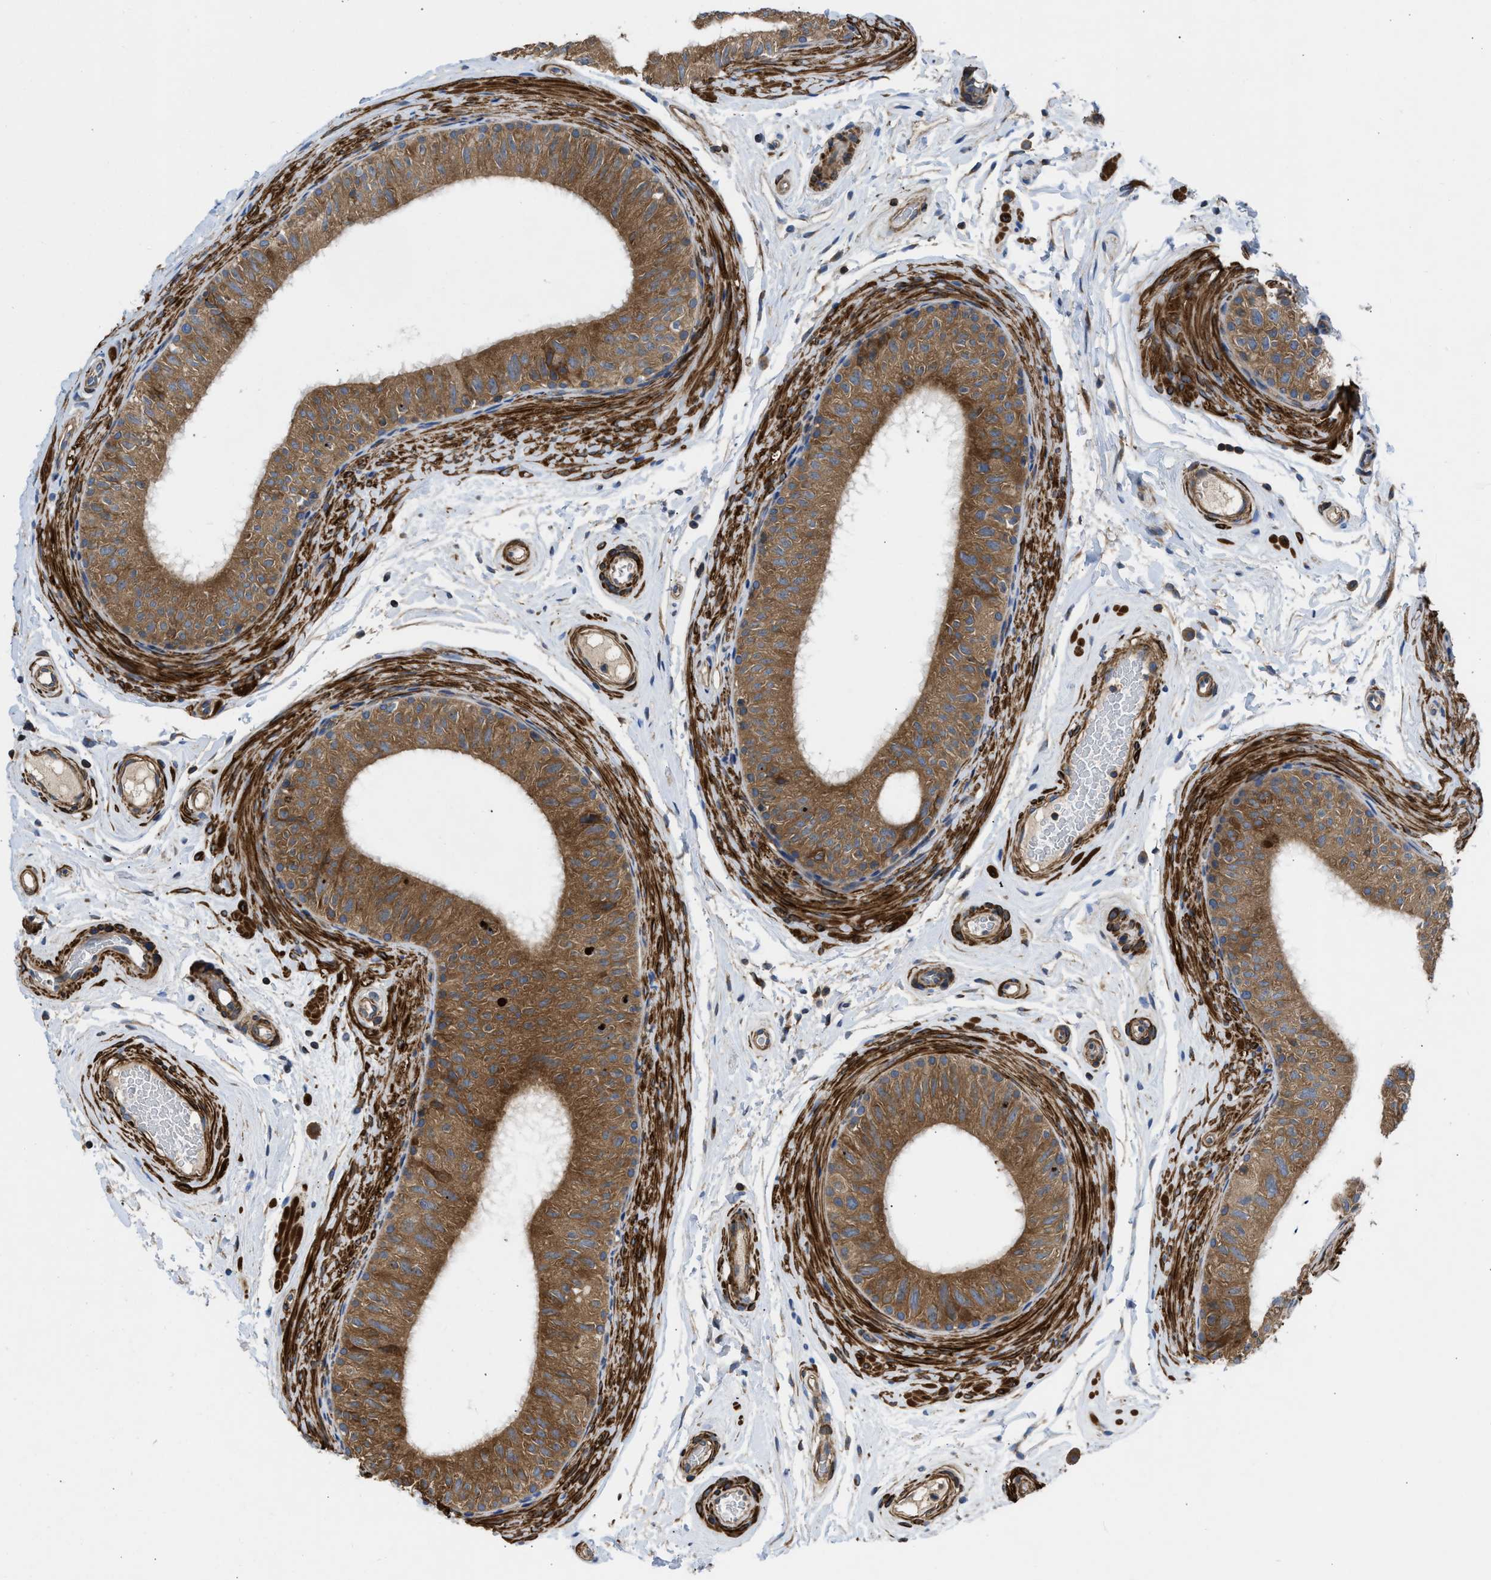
{"staining": {"intensity": "moderate", "quantity": ">75%", "location": "cytoplasmic/membranous"}, "tissue": "epididymis", "cell_type": "Glandular cells", "image_type": "normal", "snomed": [{"axis": "morphology", "description": "Normal tissue, NOS"}, {"axis": "topography", "description": "Epididymis"}], "caption": "Normal epididymis exhibits moderate cytoplasmic/membranous staining in about >75% of glandular cells.", "gene": "CHKB", "patient": {"sex": "male", "age": 34}}